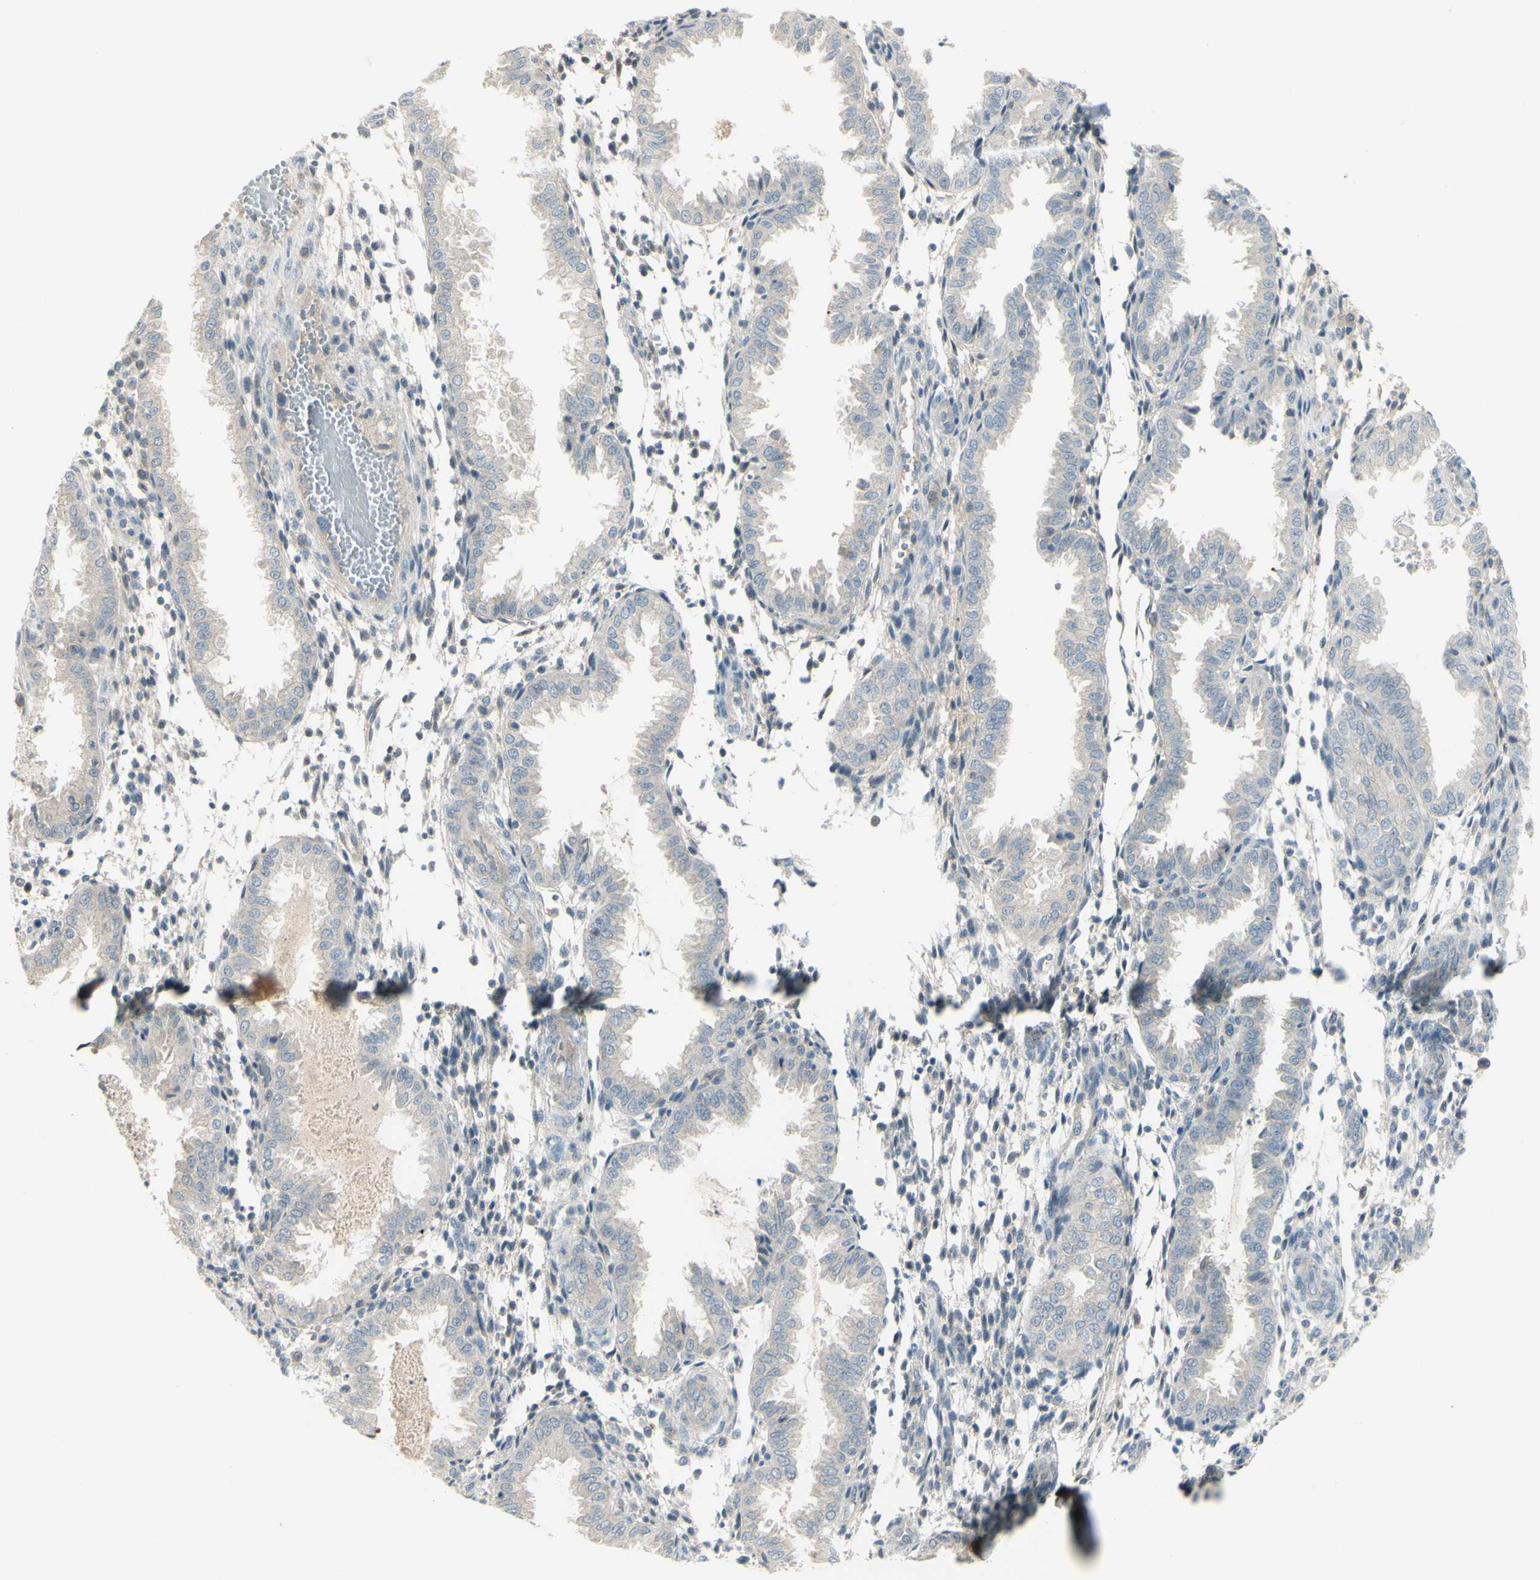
{"staining": {"intensity": "weak", "quantity": "25%-75%", "location": "cytoplasmic/membranous"}, "tissue": "endometrium", "cell_type": "Cells in endometrial stroma", "image_type": "normal", "snomed": [{"axis": "morphology", "description": "Normal tissue, NOS"}, {"axis": "topography", "description": "Endometrium"}], "caption": "Normal endometrium shows weak cytoplasmic/membranous positivity in about 25%-75% of cells in endometrial stroma, visualized by immunohistochemistry.", "gene": "SH3GL2", "patient": {"sex": "female", "age": 33}}